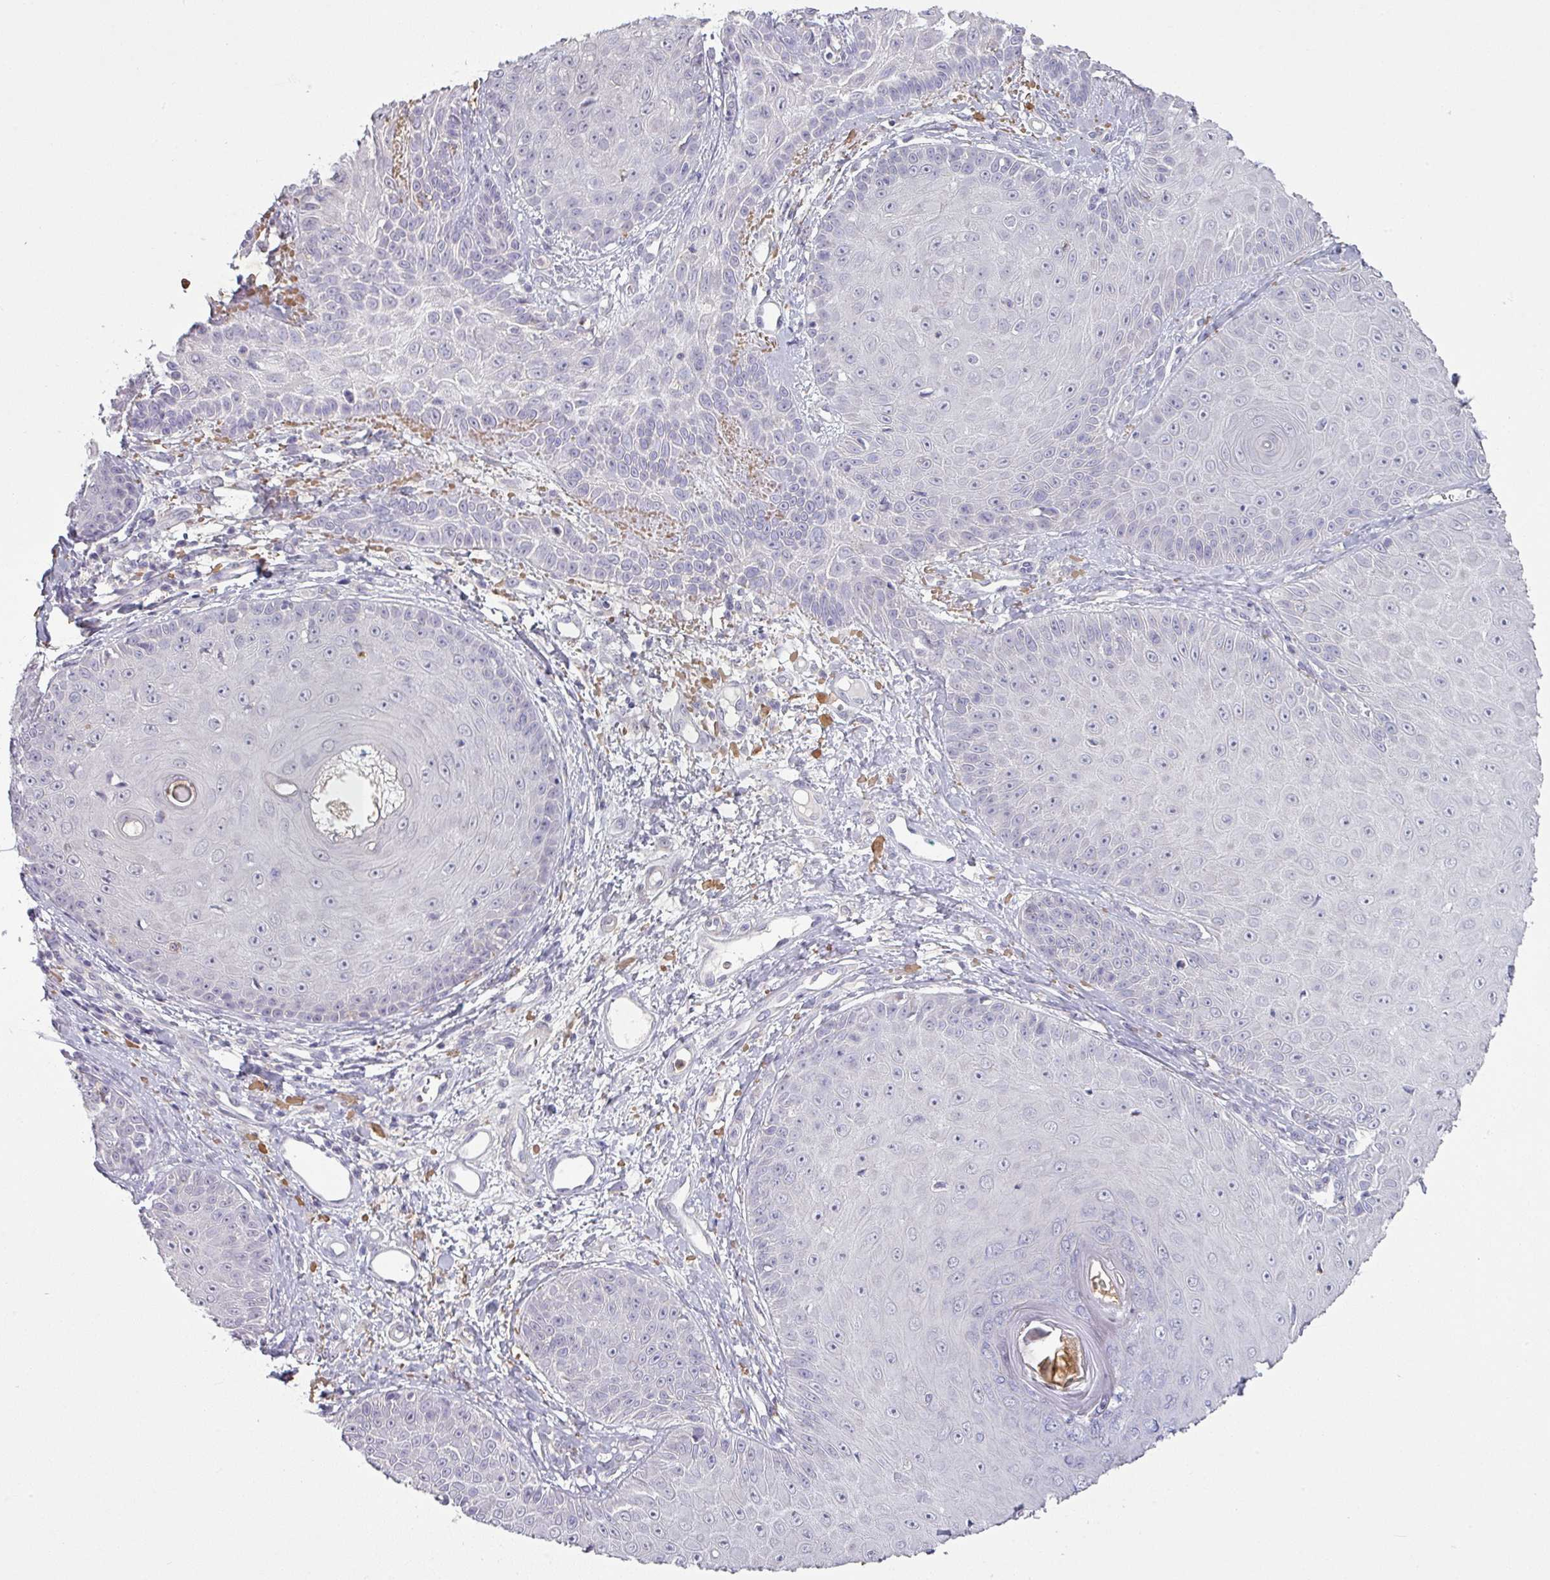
{"staining": {"intensity": "negative", "quantity": "none", "location": "none"}, "tissue": "skin cancer", "cell_type": "Tumor cells", "image_type": "cancer", "snomed": [{"axis": "morphology", "description": "Squamous cell carcinoma, NOS"}, {"axis": "topography", "description": "Skin"}], "caption": "Protein analysis of squamous cell carcinoma (skin) reveals no significant positivity in tumor cells.", "gene": "MAGEC3", "patient": {"sex": "male", "age": 86}}